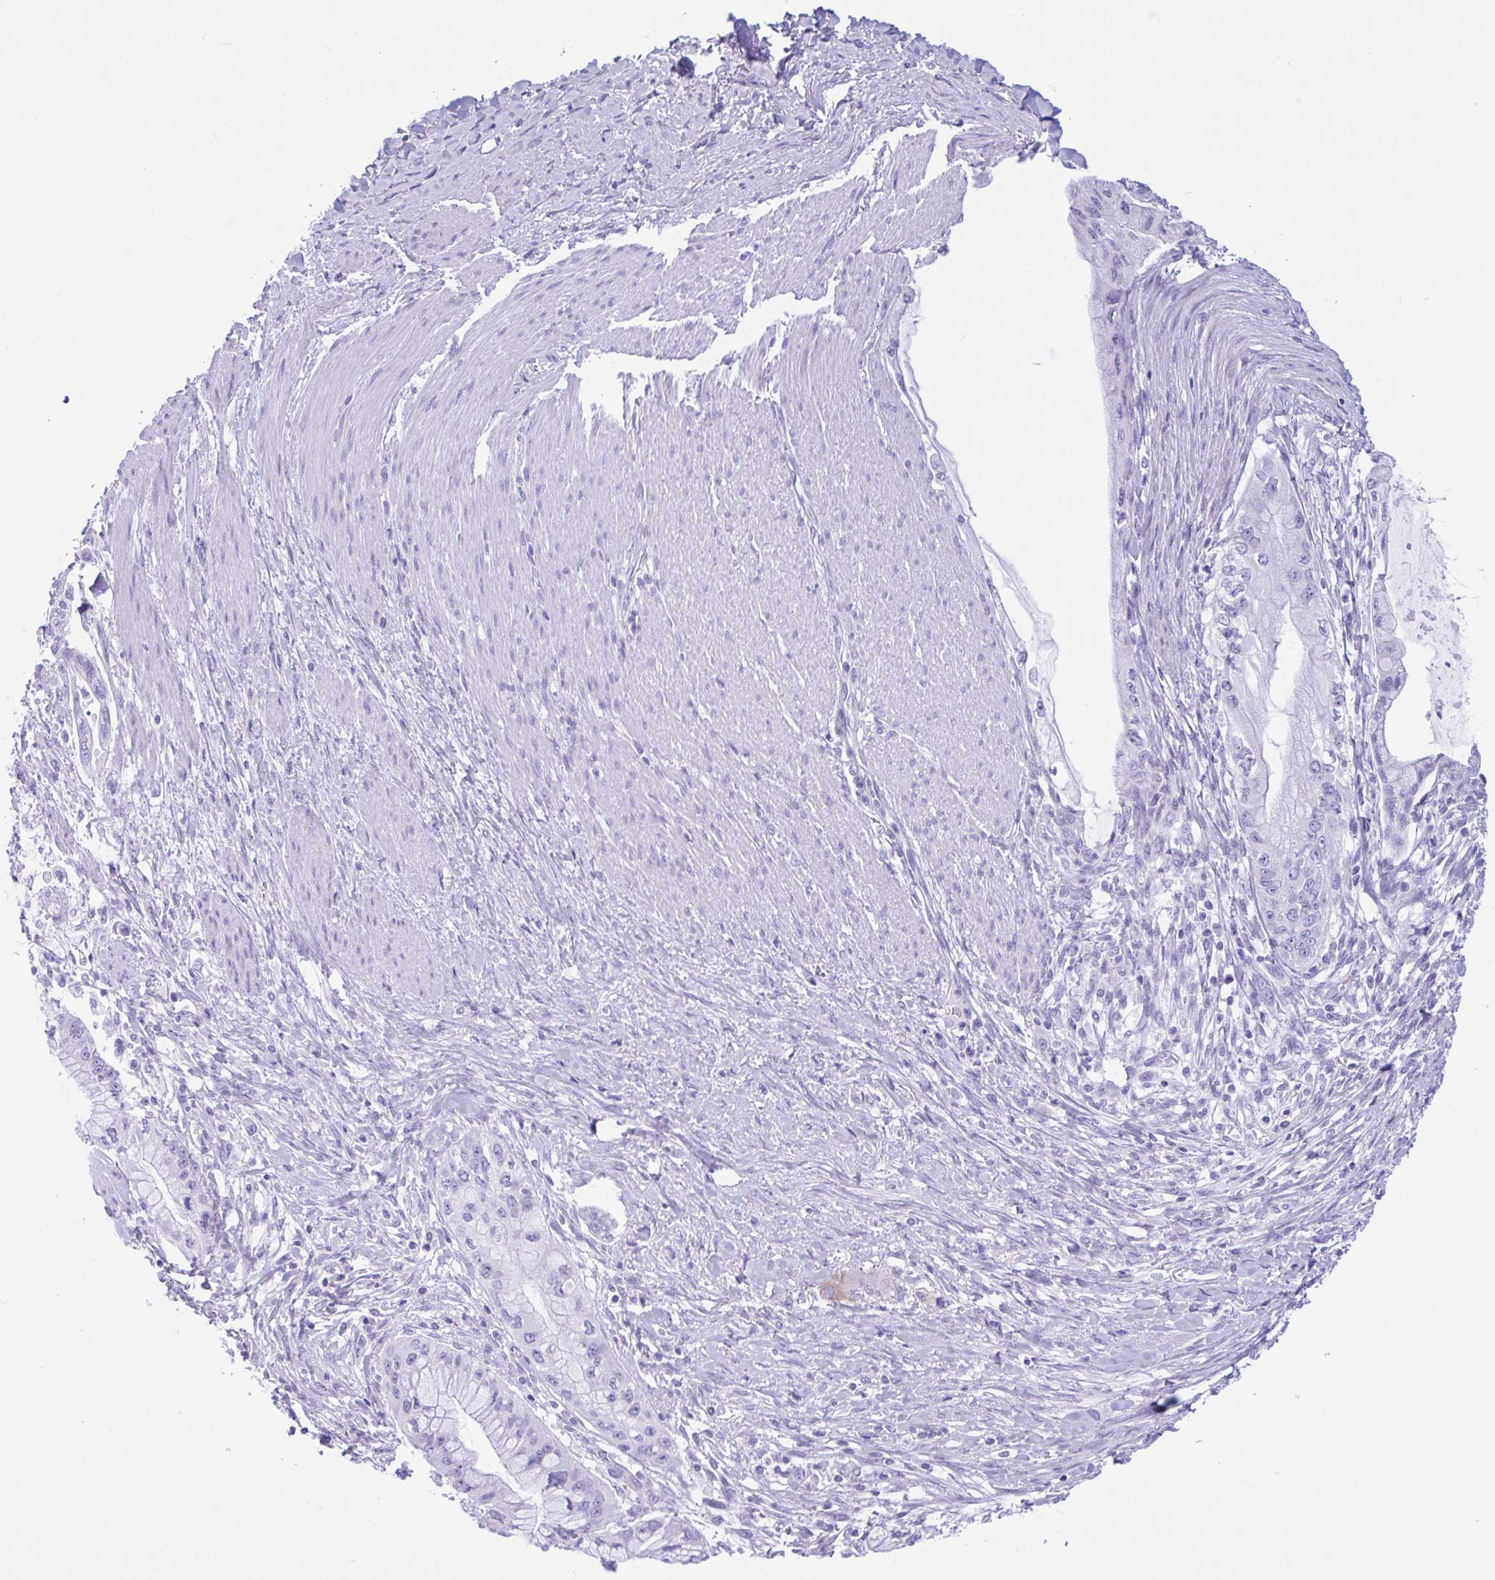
{"staining": {"intensity": "negative", "quantity": "none", "location": "none"}, "tissue": "pancreatic cancer", "cell_type": "Tumor cells", "image_type": "cancer", "snomed": [{"axis": "morphology", "description": "Adenocarcinoma, NOS"}, {"axis": "topography", "description": "Pancreas"}], "caption": "Tumor cells show no significant positivity in pancreatic cancer (adenocarcinoma).", "gene": "OR4N4", "patient": {"sex": "male", "age": 48}}